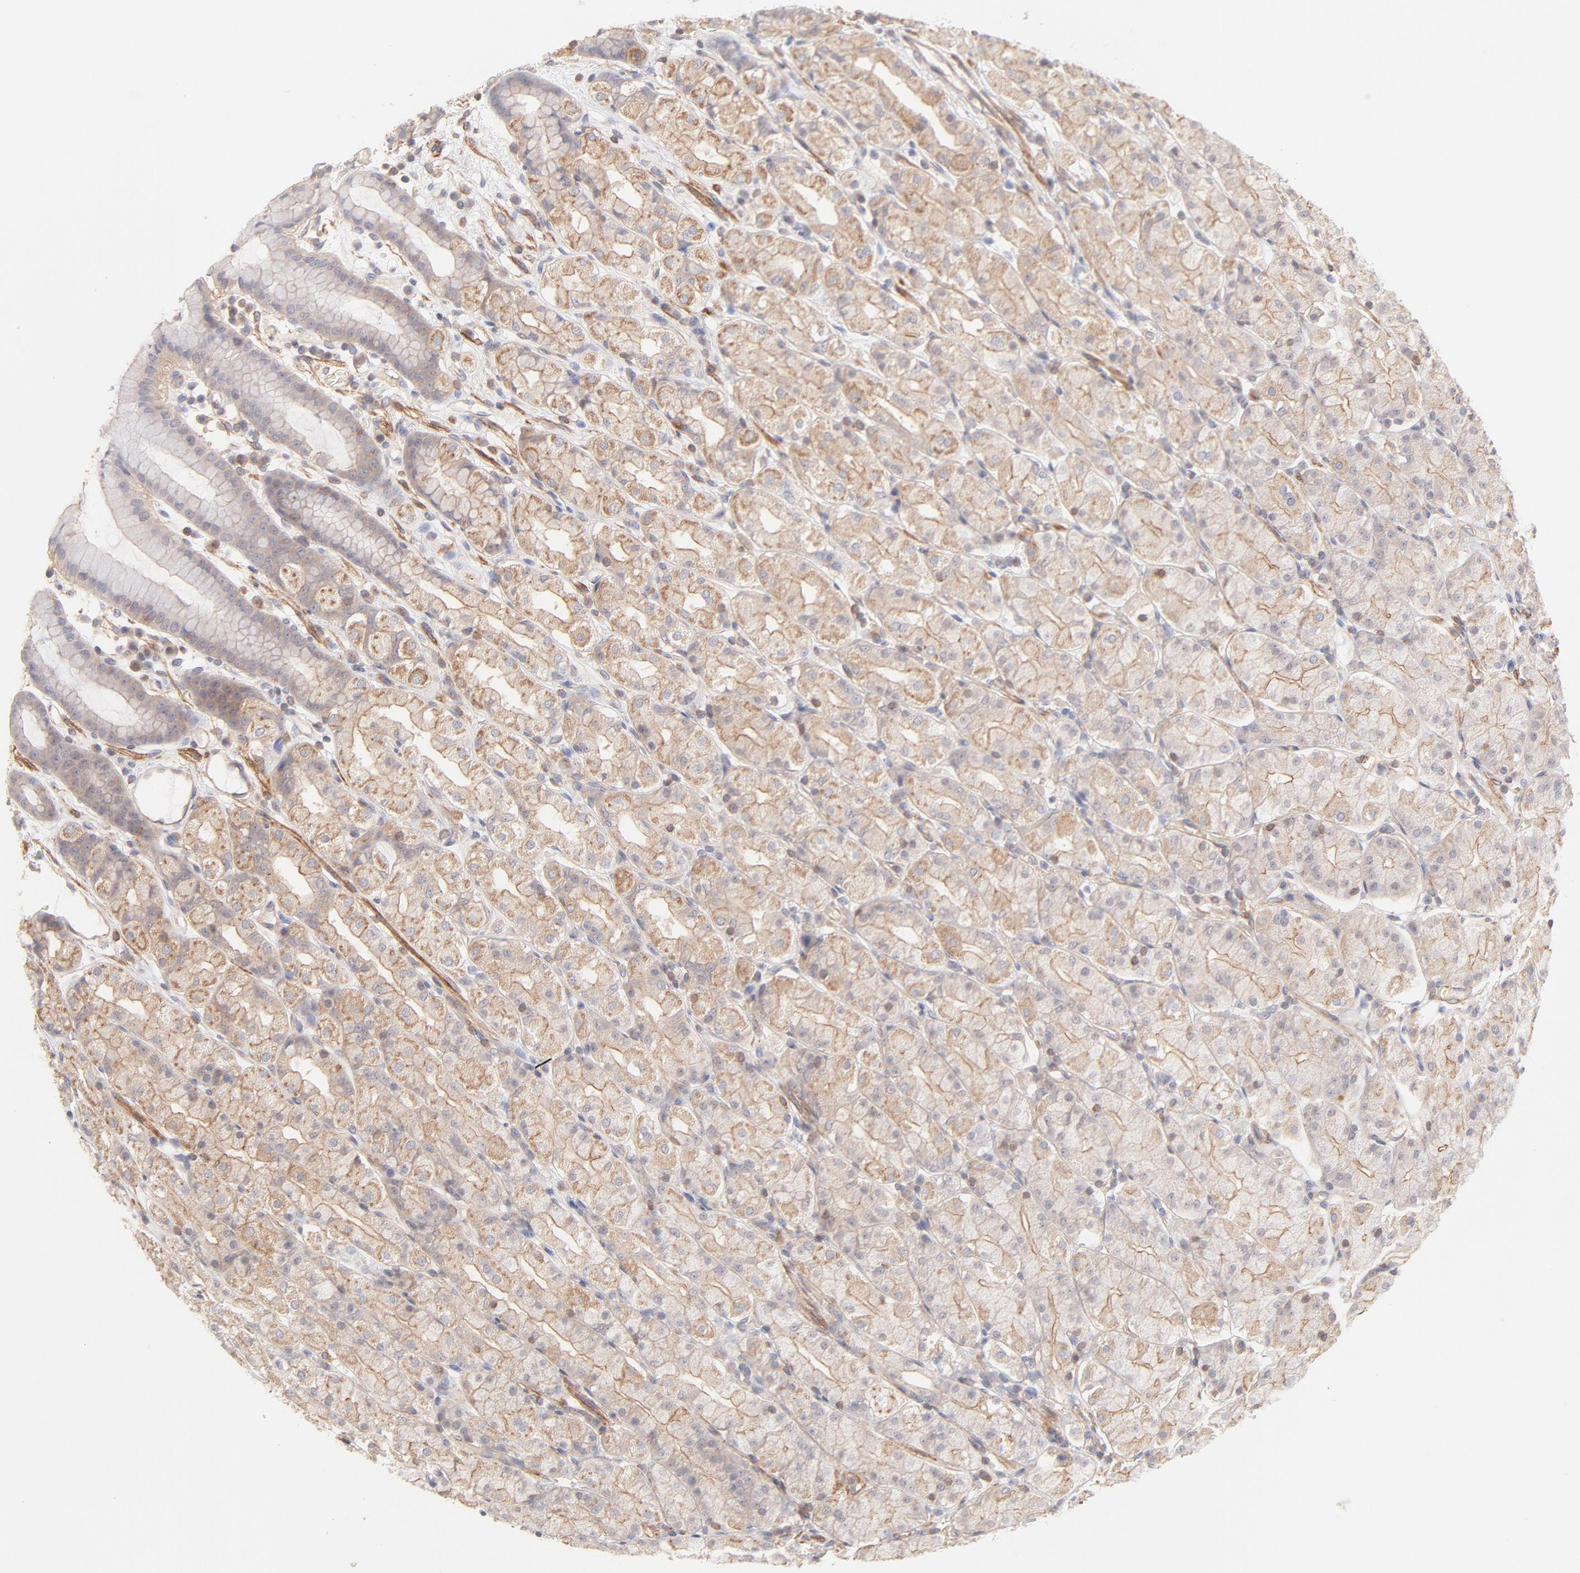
{"staining": {"intensity": "weak", "quantity": ">75%", "location": "cytoplasmic/membranous"}, "tissue": "stomach", "cell_type": "Glandular cells", "image_type": "normal", "snomed": [{"axis": "morphology", "description": "Normal tissue, NOS"}, {"axis": "topography", "description": "Stomach, upper"}], "caption": "A high-resolution histopathology image shows immunohistochemistry (IHC) staining of benign stomach, which exhibits weak cytoplasmic/membranous positivity in about >75% of glandular cells.", "gene": "LDLRAP1", "patient": {"sex": "male", "age": 68}}